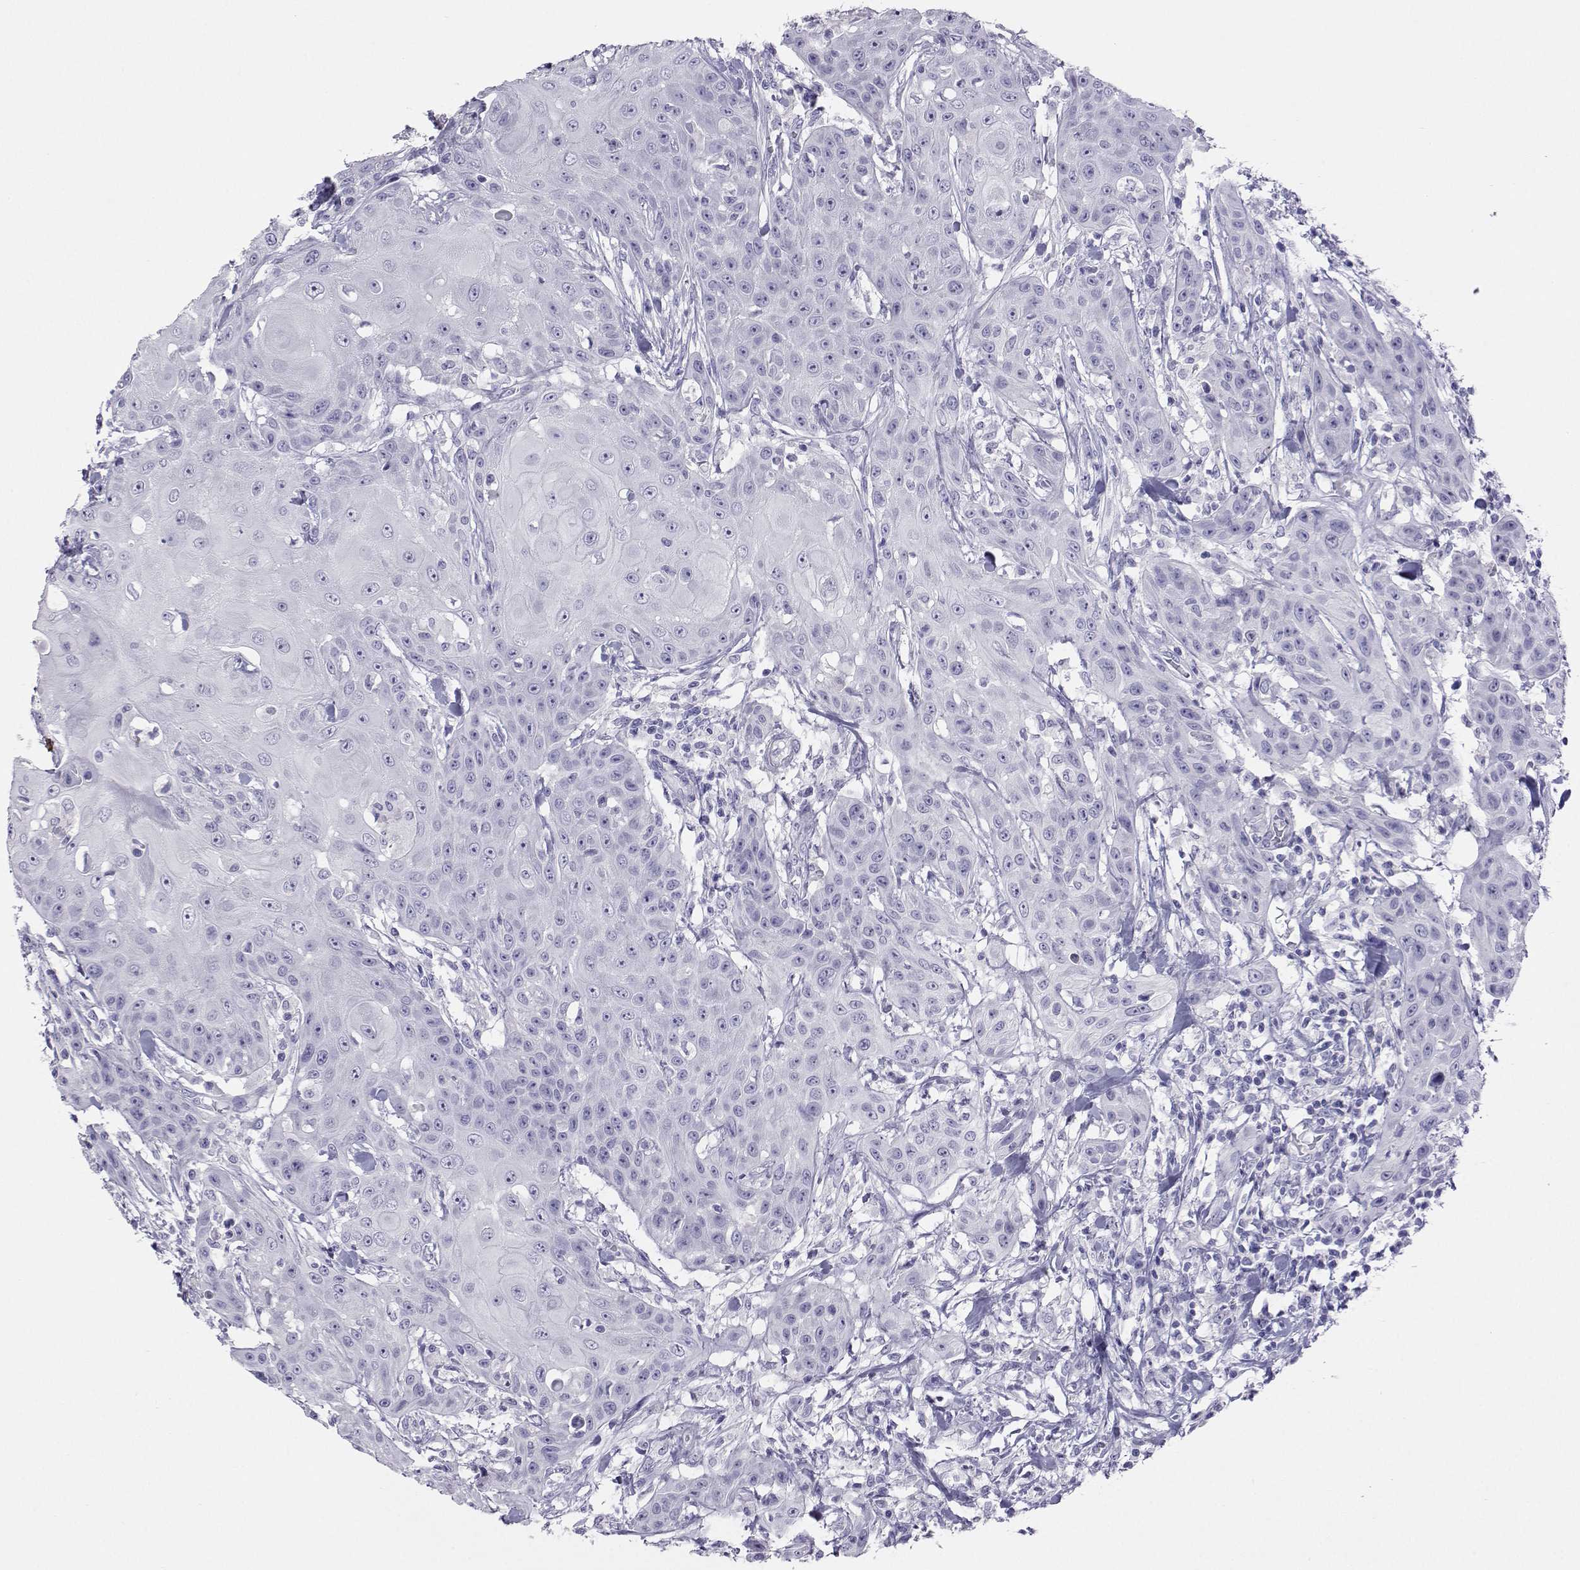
{"staining": {"intensity": "negative", "quantity": "none", "location": "none"}, "tissue": "head and neck cancer", "cell_type": "Tumor cells", "image_type": "cancer", "snomed": [{"axis": "morphology", "description": "Squamous cell carcinoma, NOS"}, {"axis": "topography", "description": "Oral tissue"}, {"axis": "topography", "description": "Head-Neck"}], "caption": "The histopathology image shows no significant positivity in tumor cells of head and neck squamous cell carcinoma.", "gene": "PLIN4", "patient": {"sex": "female", "age": 55}}